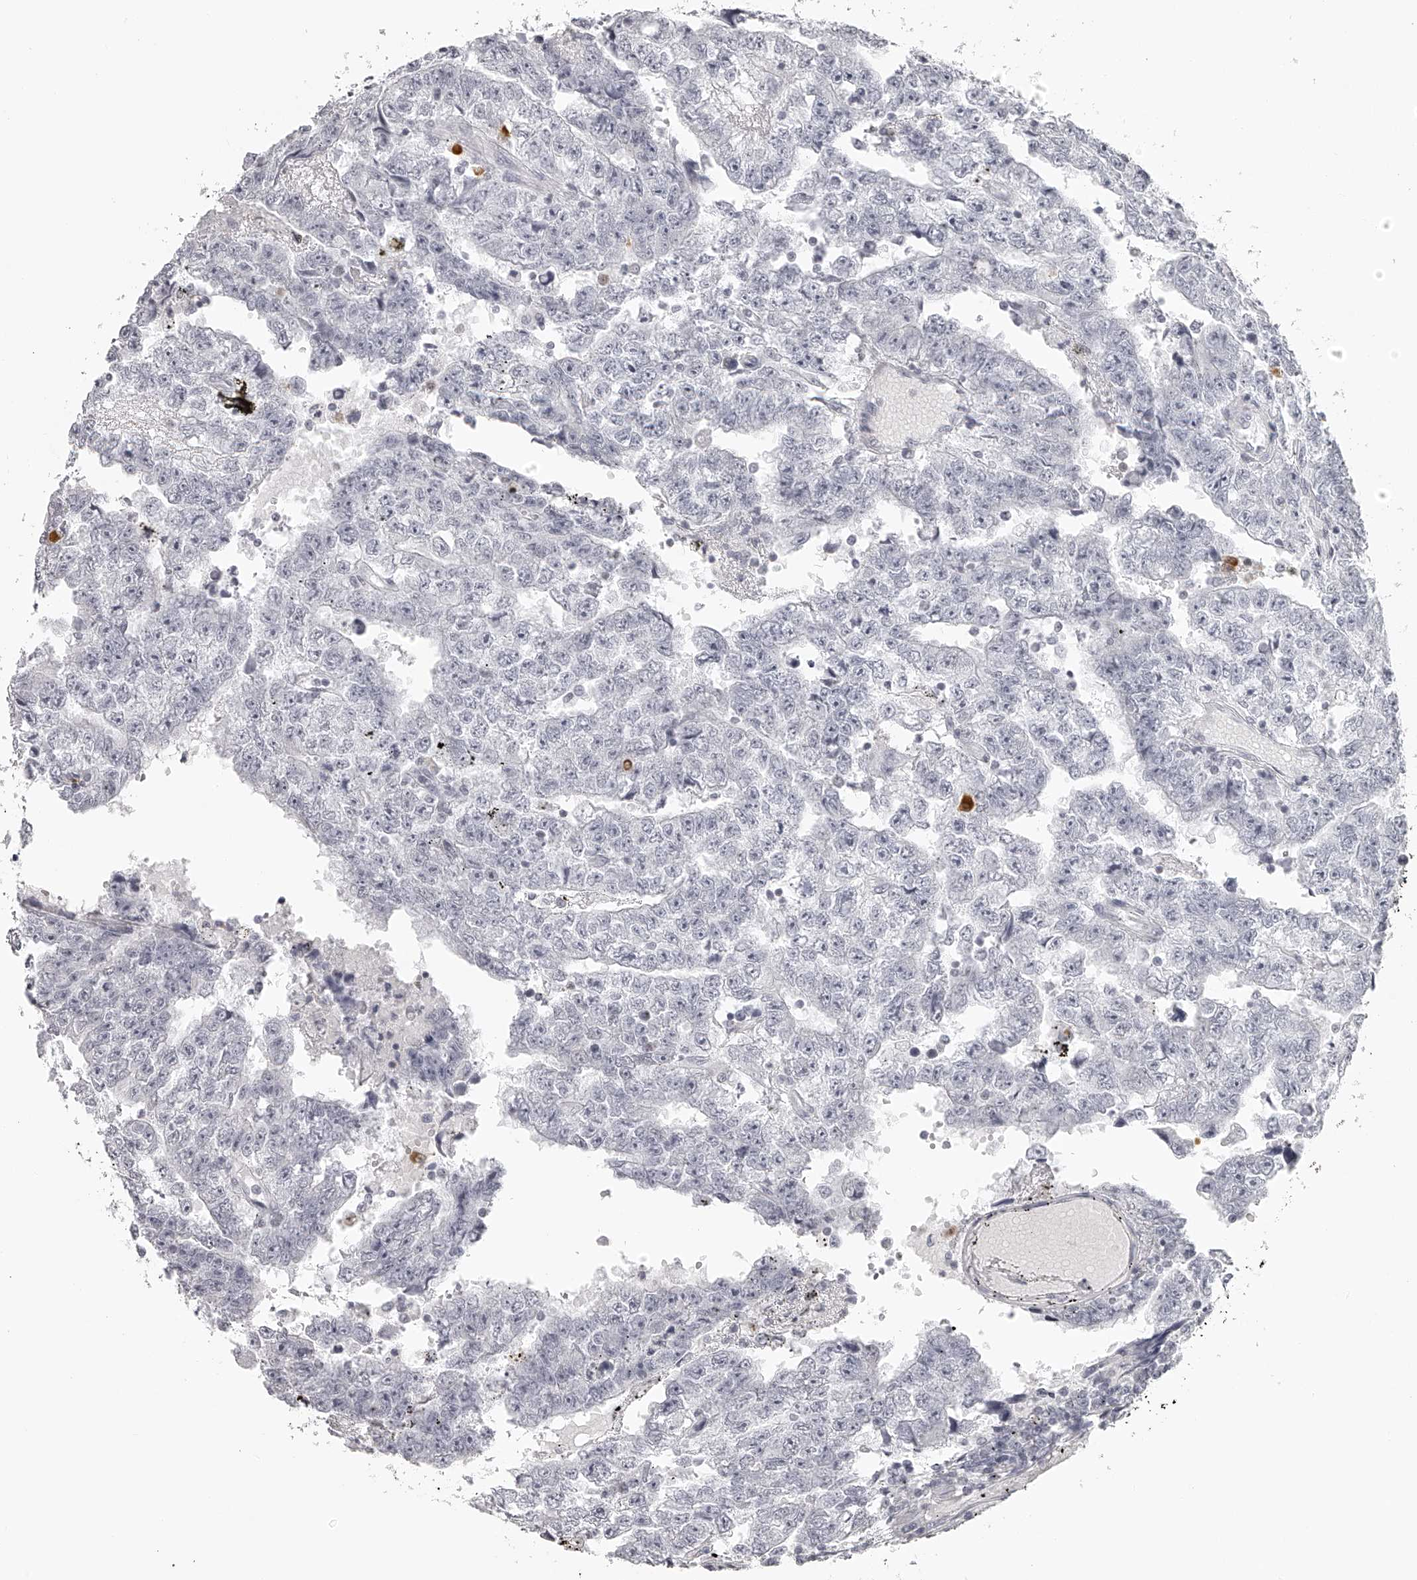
{"staining": {"intensity": "negative", "quantity": "none", "location": "none"}, "tissue": "testis cancer", "cell_type": "Tumor cells", "image_type": "cancer", "snomed": [{"axis": "morphology", "description": "Carcinoma, Embryonal, NOS"}, {"axis": "topography", "description": "Testis"}], "caption": "A micrograph of human testis cancer (embryonal carcinoma) is negative for staining in tumor cells.", "gene": "SEC11C", "patient": {"sex": "male", "age": 25}}